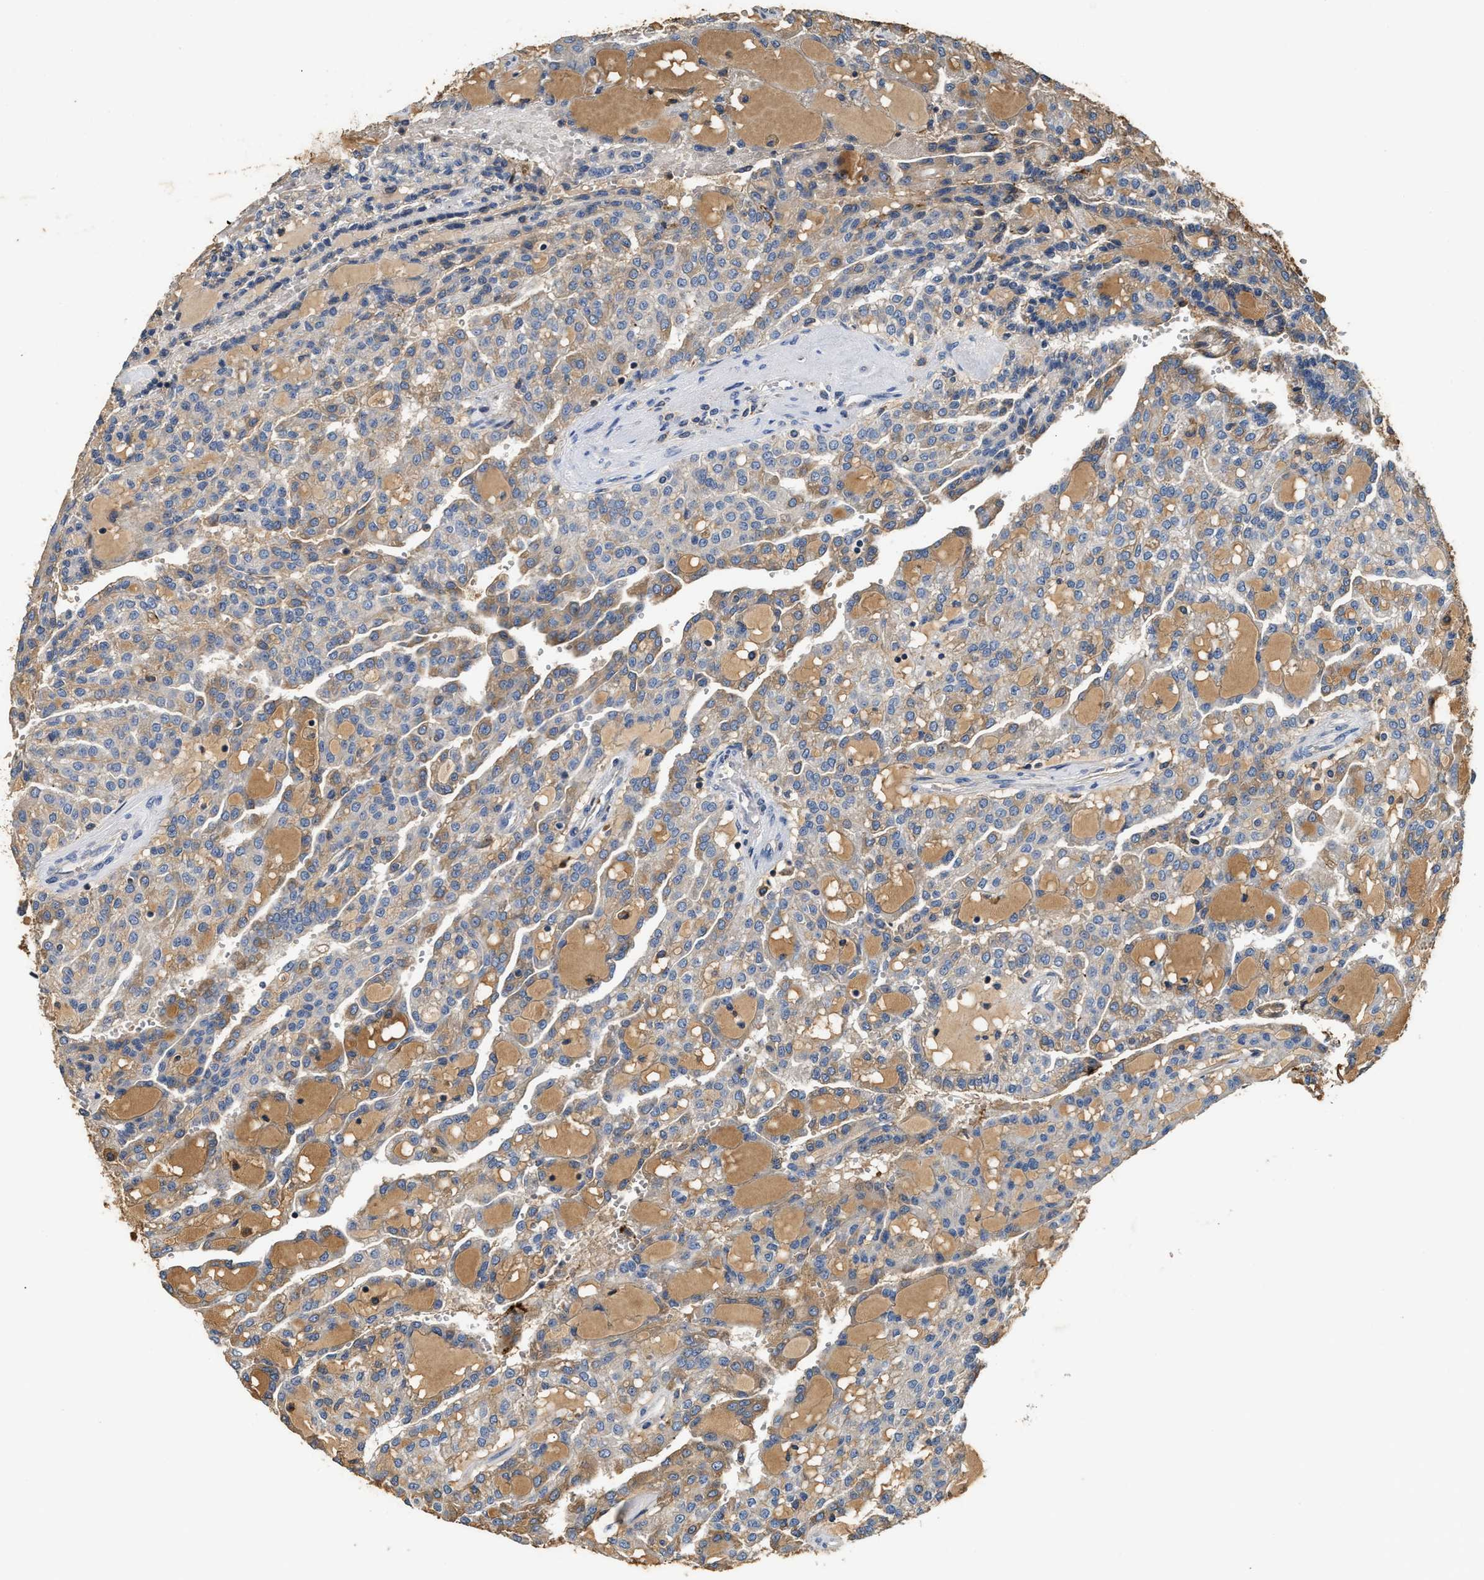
{"staining": {"intensity": "weak", "quantity": ">75%", "location": "cytoplasmic/membranous"}, "tissue": "renal cancer", "cell_type": "Tumor cells", "image_type": "cancer", "snomed": [{"axis": "morphology", "description": "Adenocarcinoma, NOS"}, {"axis": "topography", "description": "Kidney"}], "caption": "This is an image of immunohistochemistry staining of renal cancer, which shows weak staining in the cytoplasmic/membranous of tumor cells.", "gene": "C3", "patient": {"sex": "male", "age": 63}}